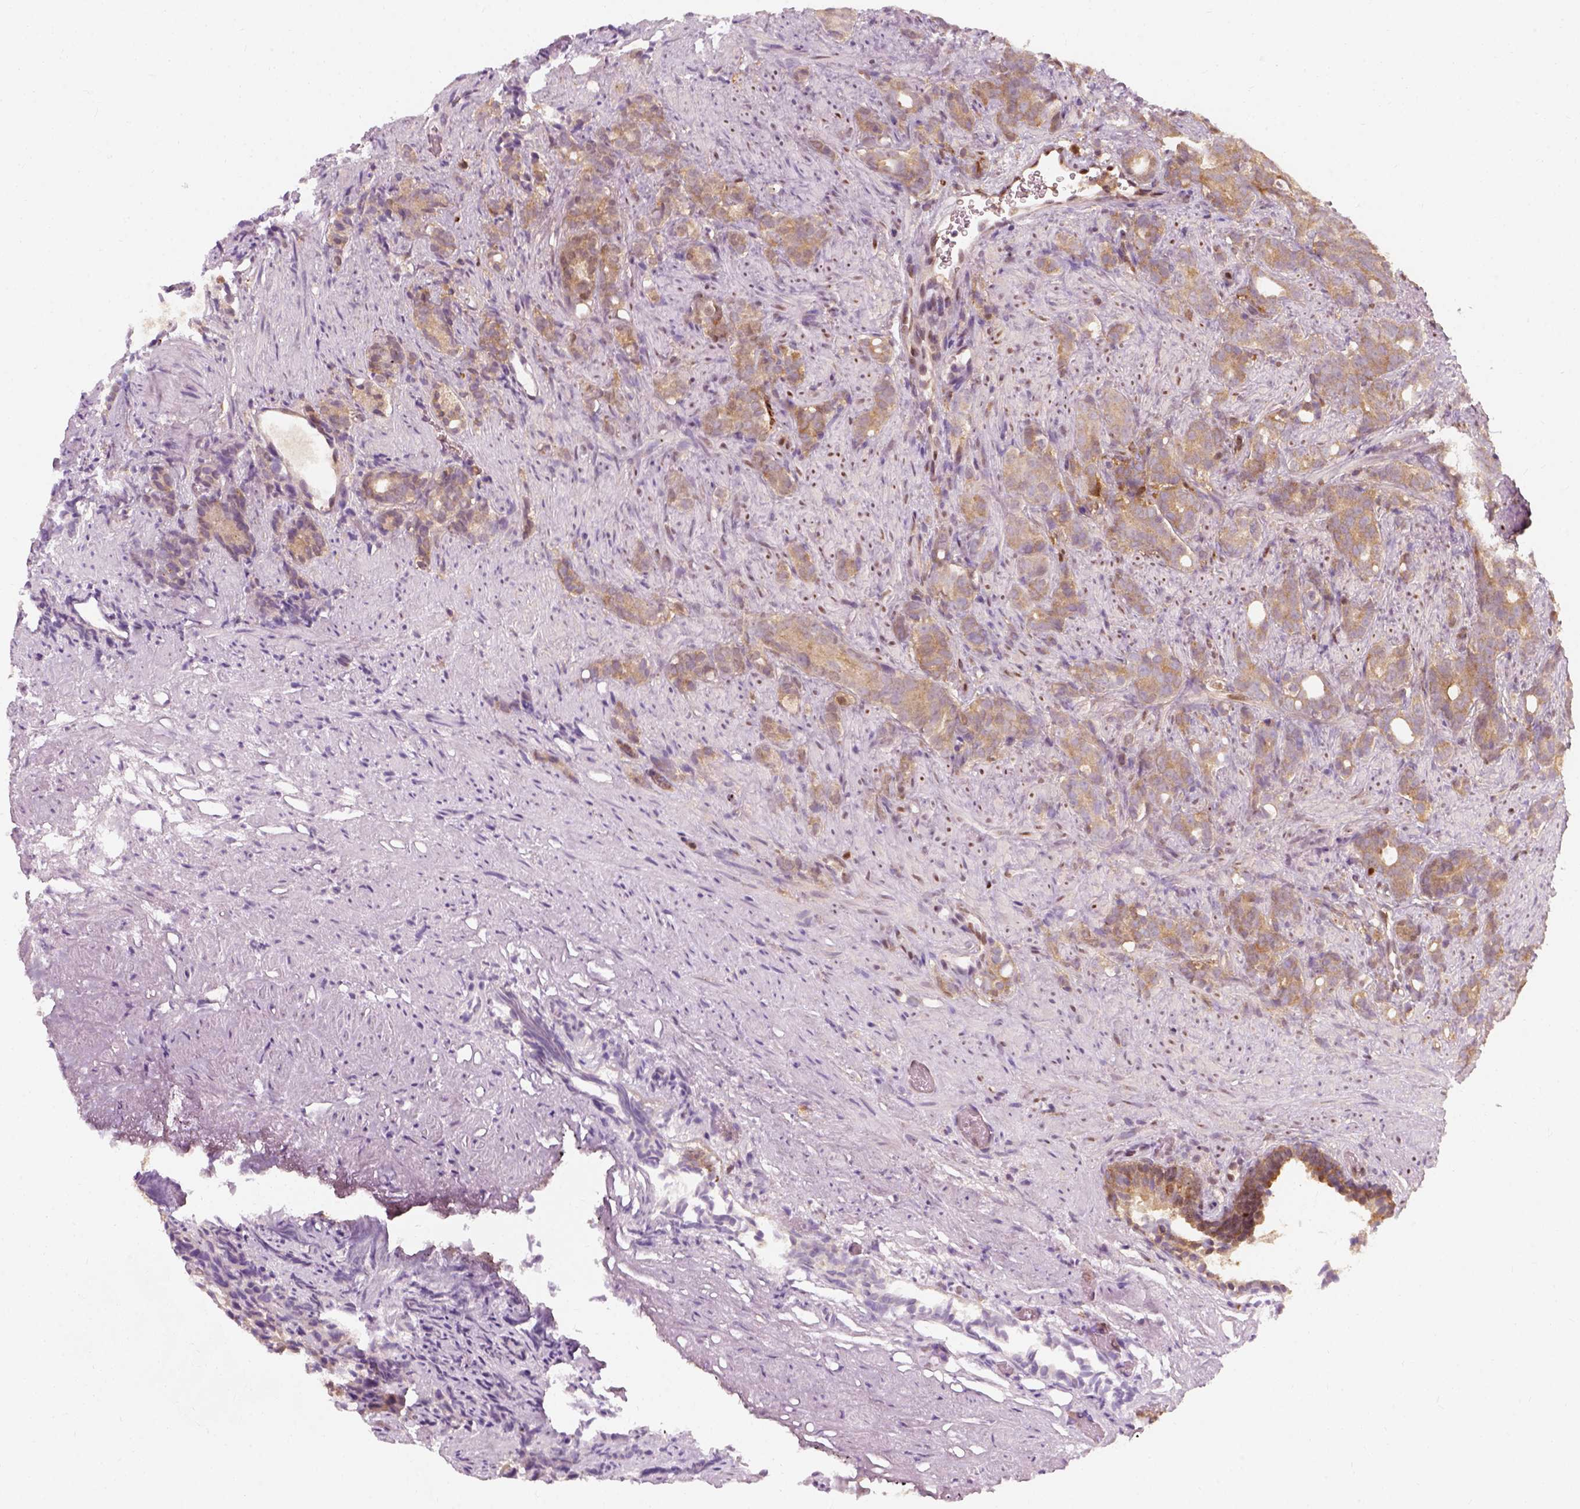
{"staining": {"intensity": "moderate", "quantity": ">75%", "location": "cytoplasmic/membranous"}, "tissue": "prostate cancer", "cell_type": "Tumor cells", "image_type": "cancer", "snomed": [{"axis": "morphology", "description": "Adenocarcinoma, High grade"}, {"axis": "topography", "description": "Prostate"}], "caption": "The histopathology image displays staining of prostate cancer (adenocarcinoma (high-grade)), revealing moderate cytoplasmic/membranous protein positivity (brown color) within tumor cells.", "gene": "SQSTM1", "patient": {"sex": "male", "age": 84}}